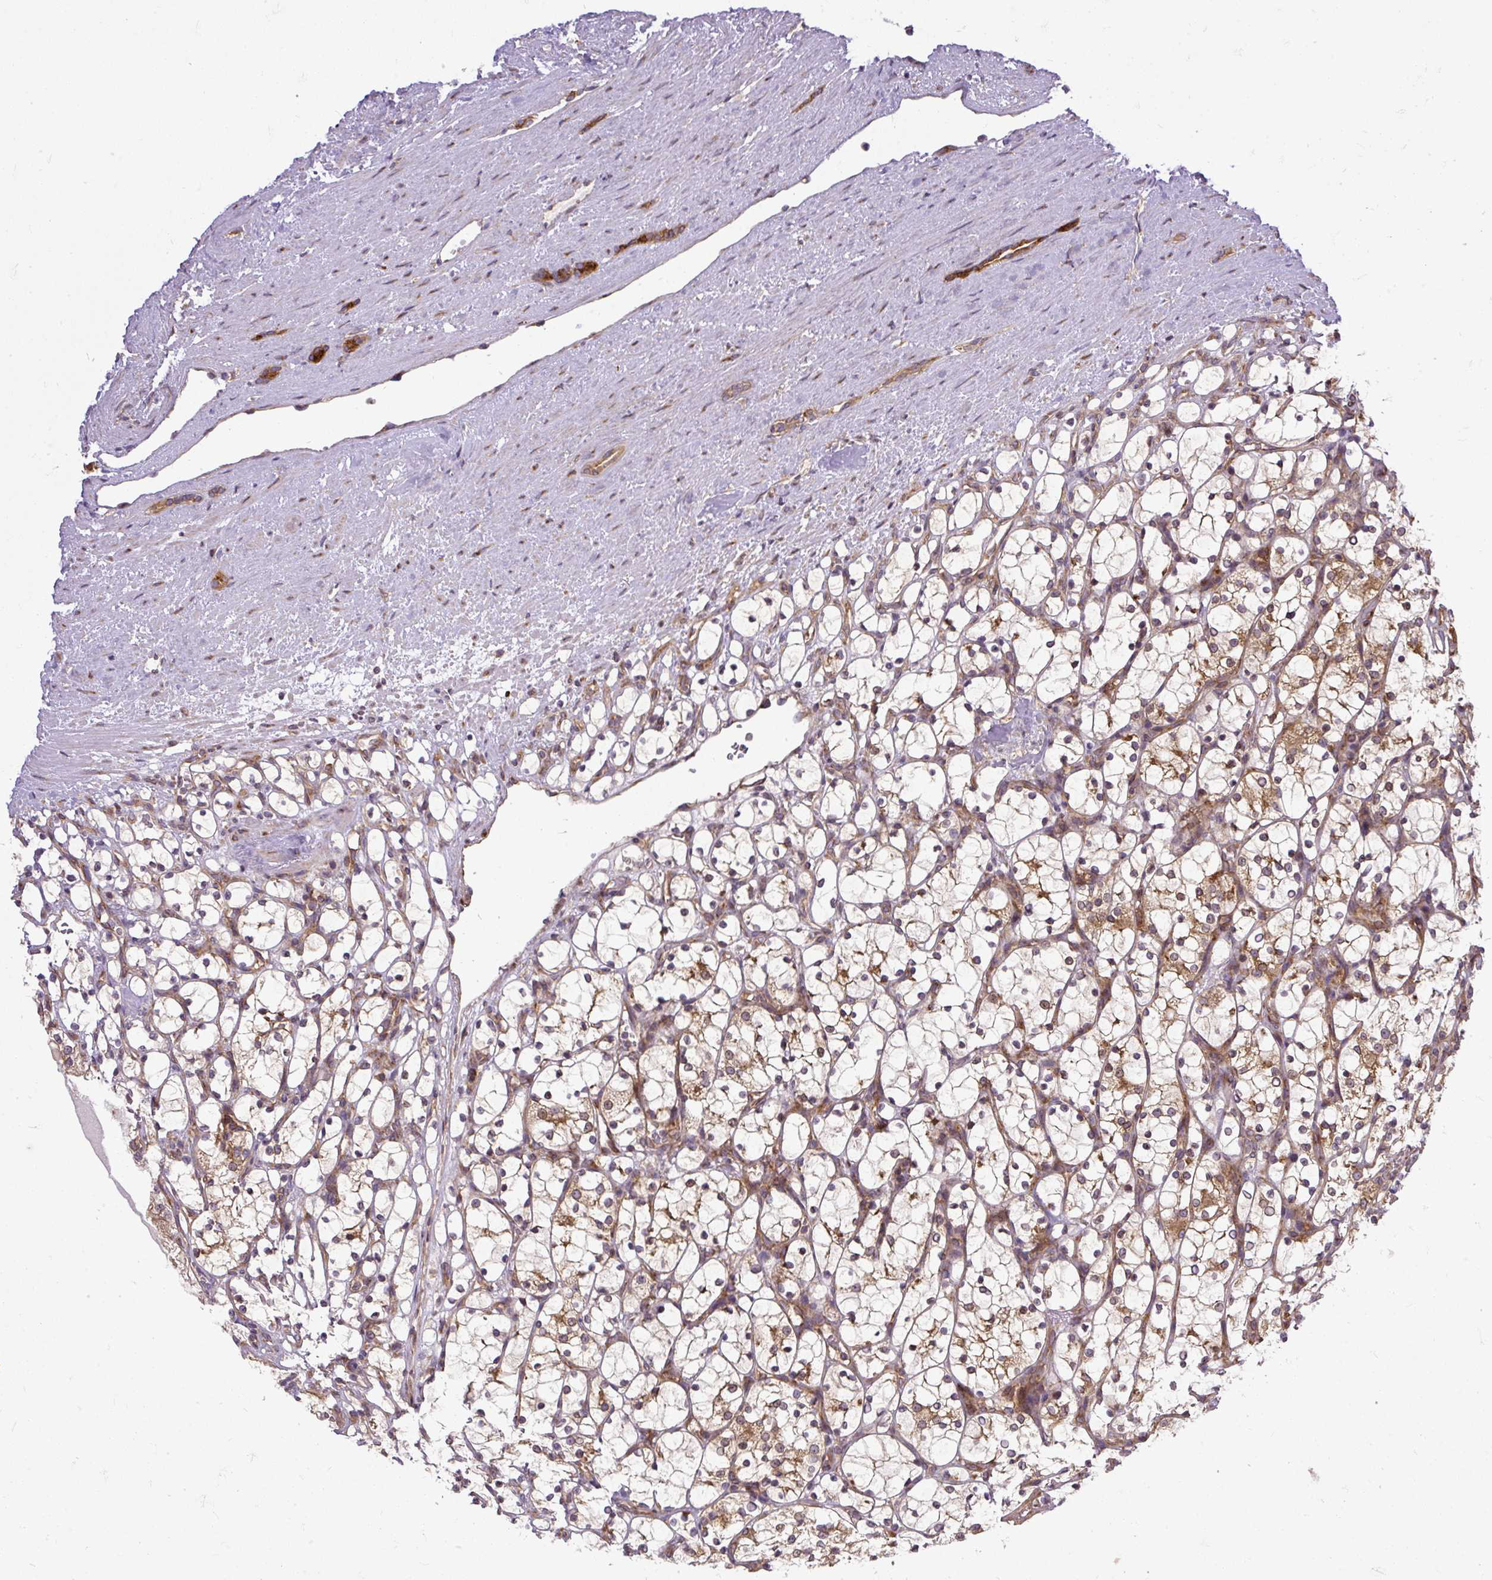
{"staining": {"intensity": "moderate", "quantity": "<25%", "location": "cytoplasmic/membranous"}, "tissue": "renal cancer", "cell_type": "Tumor cells", "image_type": "cancer", "snomed": [{"axis": "morphology", "description": "Adenocarcinoma, NOS"}, {"axis": "topography", "description": "Kidney"}], "caption": "A micrograph of human renal adenocarcinoma stained for a protein demonstrates moderate cytoplasmic/membranous brown staining in tumor cells. Nuclei are stained in blue.", "gene": "TRIM17", "patient": {"sex": "female", "age": 69}}